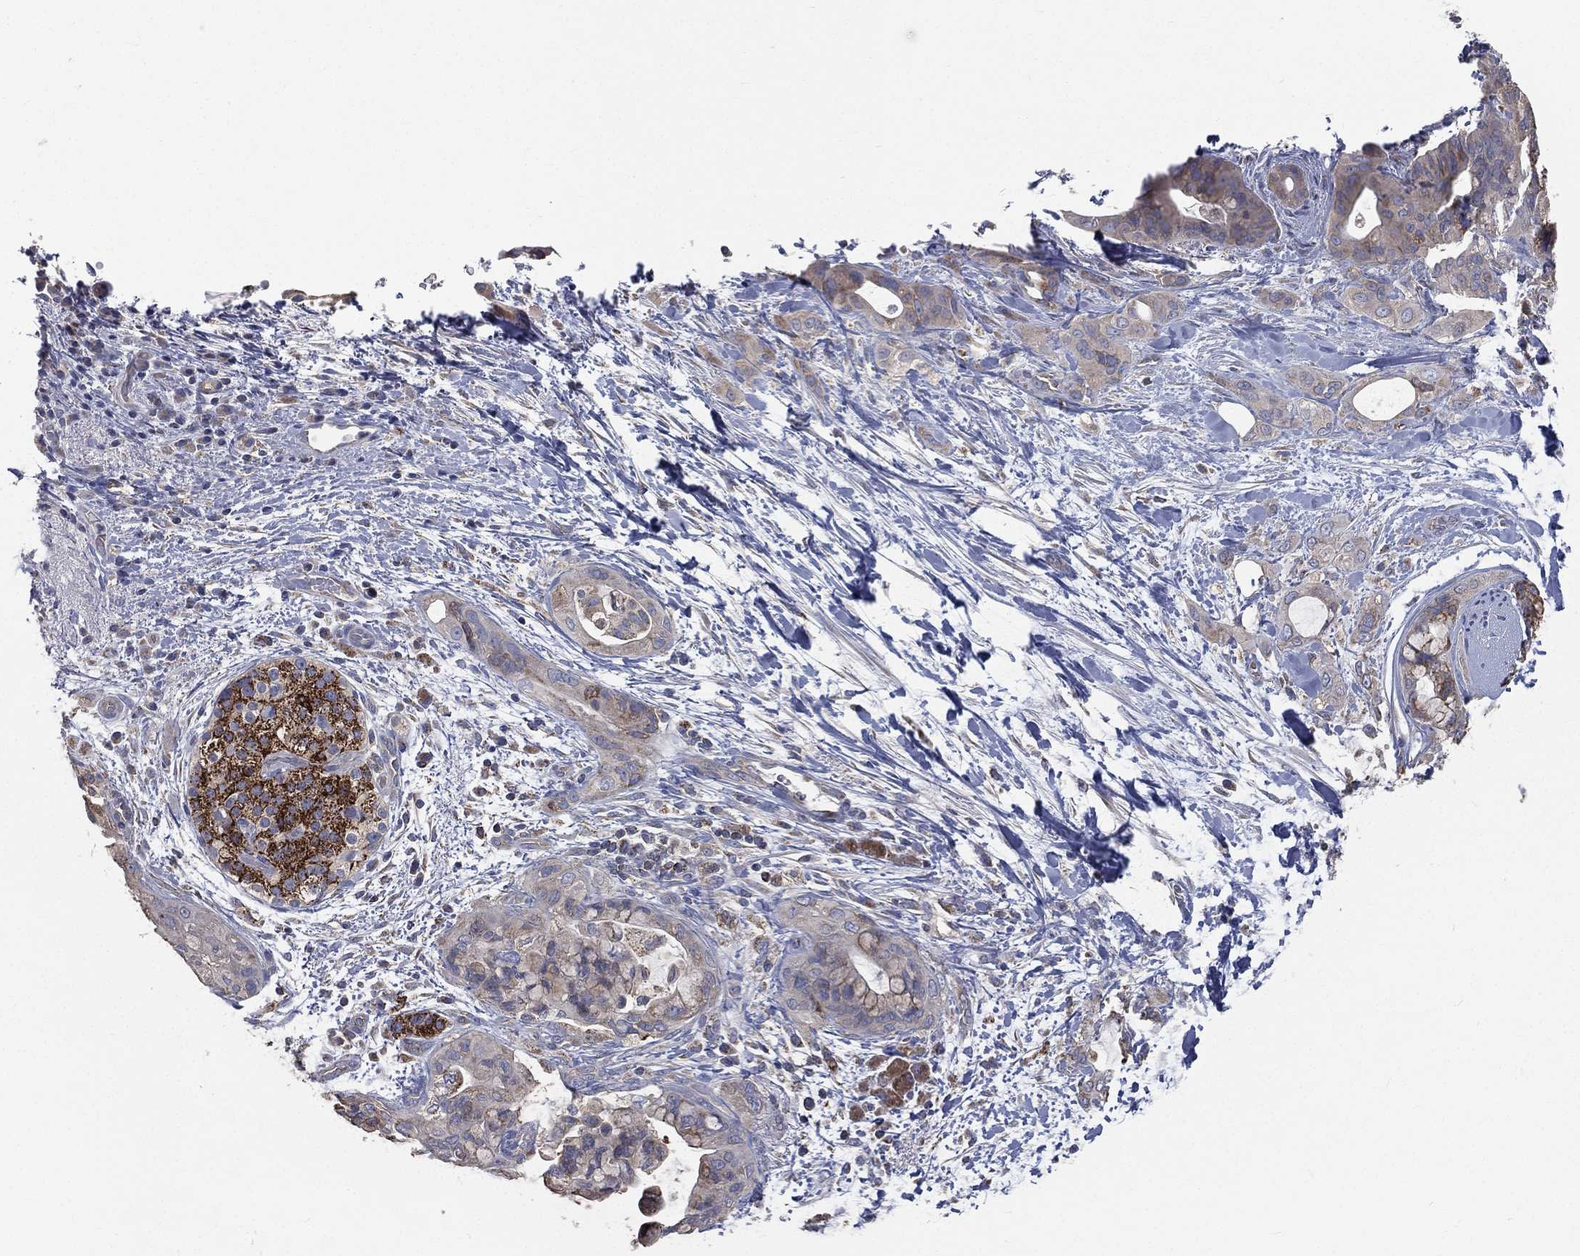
{"staining": {"intensity": "negative", "quantity": "none", "location": "none"}, "tissue": "pancreatic cancer", "cell_type": "Tumor cells", "image_type": "cancer", "snomed": [{"axis": "morphology", "description": "Adenocarcinoma, NOS"}, {"axis": "topography", "description": "Pancreas"}], "caption": "Immunohistochemical staining of human adenocarcinoma (pancreatic) shows no significant staining in tumor cells.", "gene": "HADH", "patient": {"sex": "male", "age": 71}}